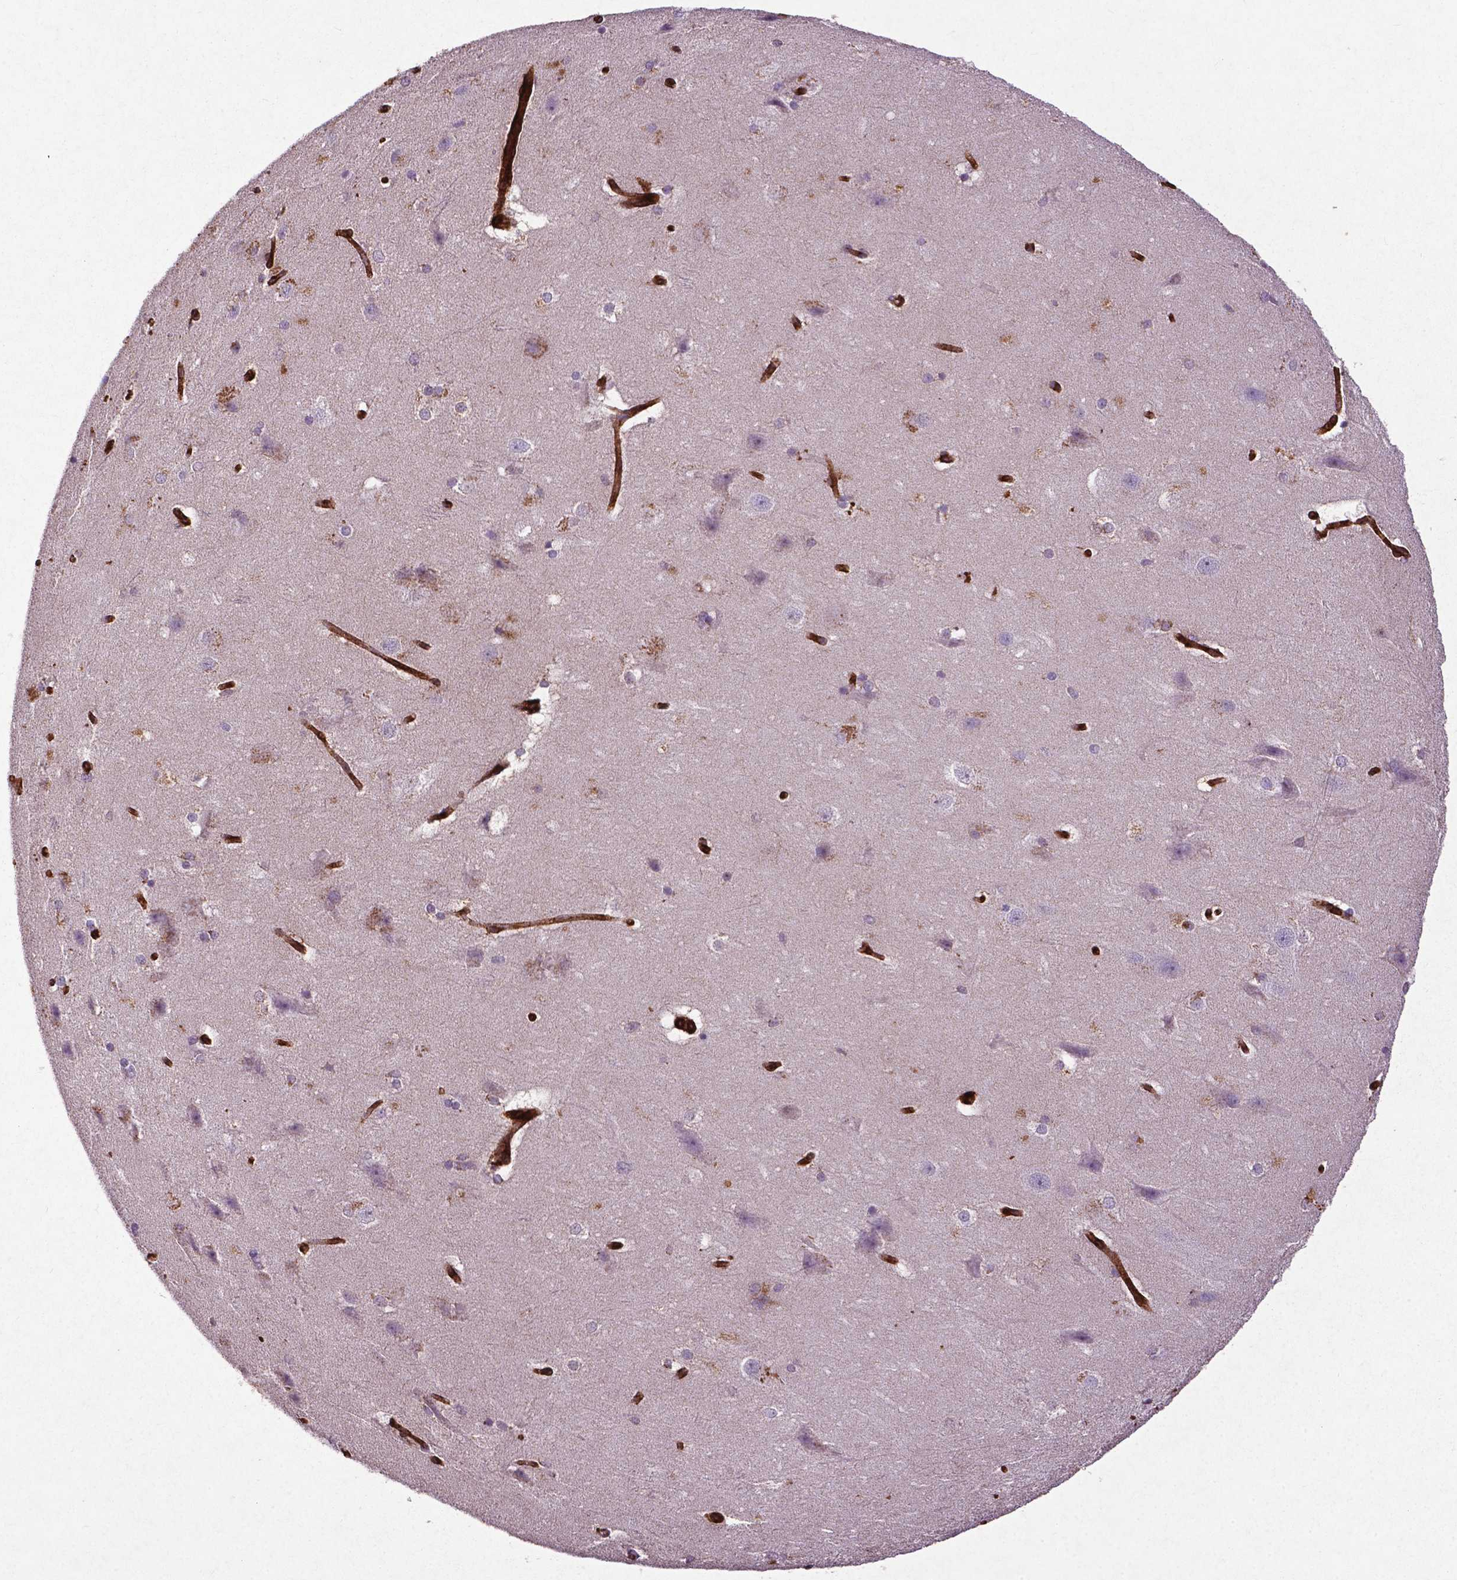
{"staining": {"intensity": "negative", "quantity": "none", "location": "none"}, "tissue": "hippocampus", "cell_type": "Glial cells", "image_type": "normal", "snomed": [{"axis": "morphology", "description": "Normal tissue, NOS"}, {"axis": "topography", "description": "Cerebral cortex"}, {"axis": "topography", "description": "Hippocampus"}], "caption": "A high-resolution histopathology image shows IHC staining of benign hippocampus, which exhibits no significant expression in glial cells.", "gene": "RRAS", "patient": {"sex": "female", "age": 19}}